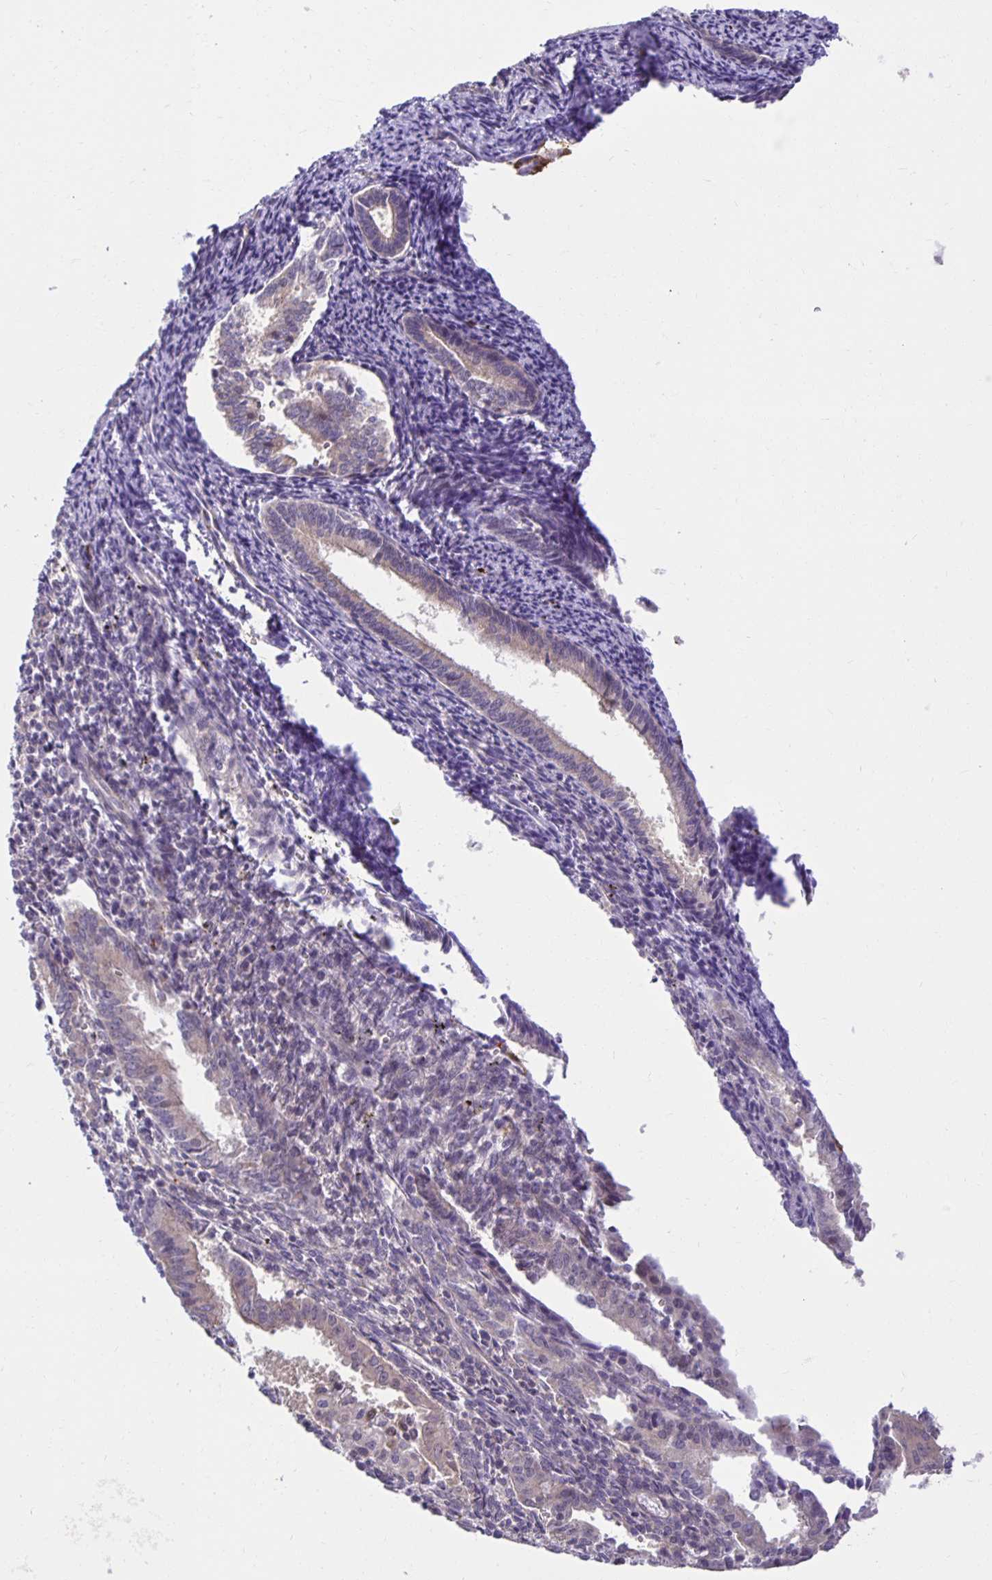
{"staining": {"intensity": "weak", "quantity": "<25%", "location": "cytoplasmic/membranous"}, "tissue": "endometrium", "cell_type": "Cells in endometrial stroma", "image_type": "normal", "snomed": [{"axis": "morphology", "description": "Normal tissue, NOS"}, {"axis": "topography", "description": "Endometrium"}], "caption": "IHC of benign endometrium shows no positivity in cells in endometrial stroma.", "gene": "MIEN1", "patient": {"sex": "female", "age": 41}}